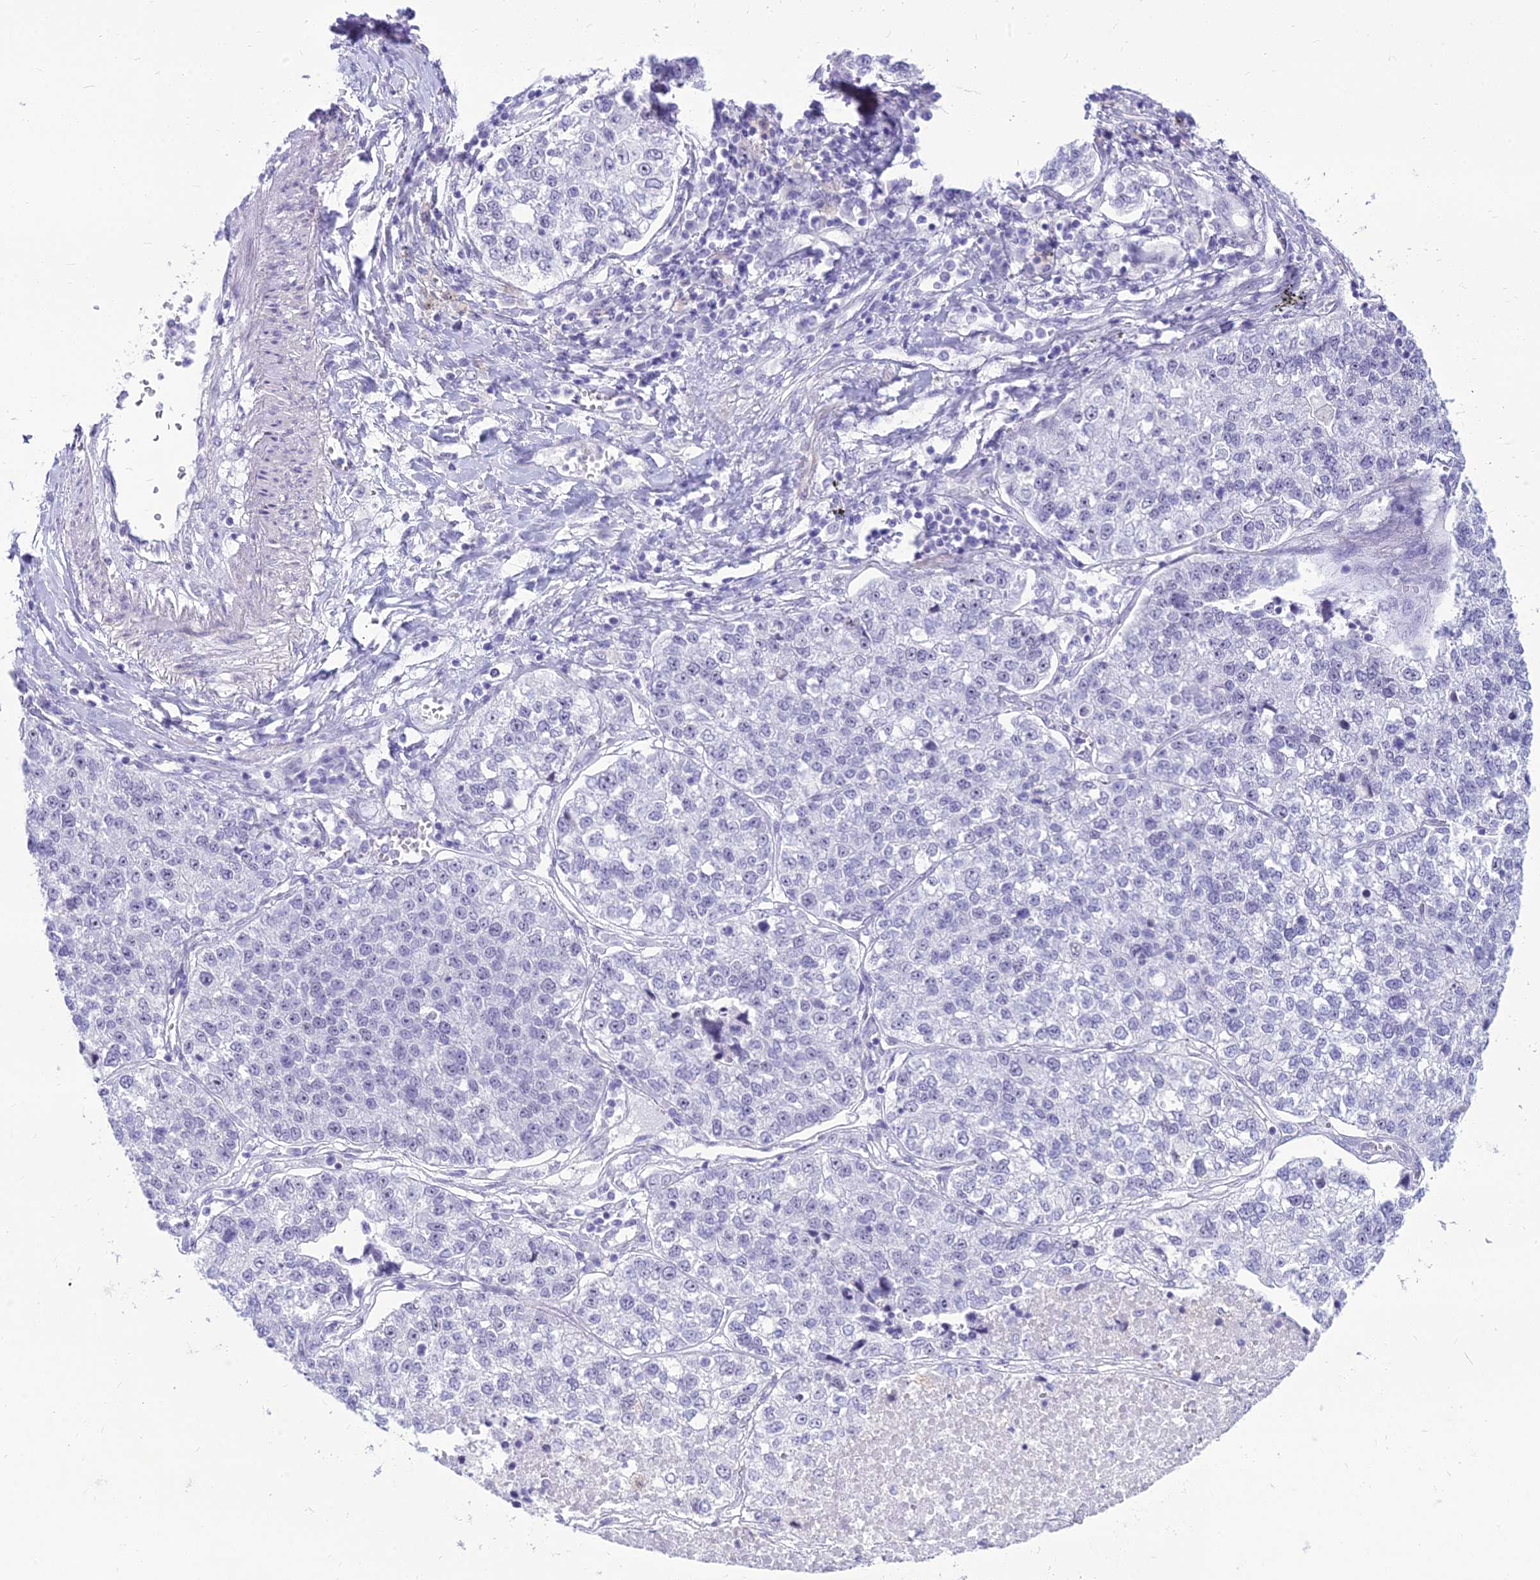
{"staining": {"intensity": "negative", "quantity": "none", "location": "none"}, "tissue": "lung cancer", "cell_type": "Tumor cells", "image_type": "cancer", "snomed": [{"axis": "morphology", "description": "Adenocarcinoma, NOS"}, {"axis": "topography", "description": "Lung"}], "caption": "Tumor cells show no significant protein expression in adenocarcinoma (lung).", "gene": "DHX40", "patient": {"sex": "male", "age": 49}}